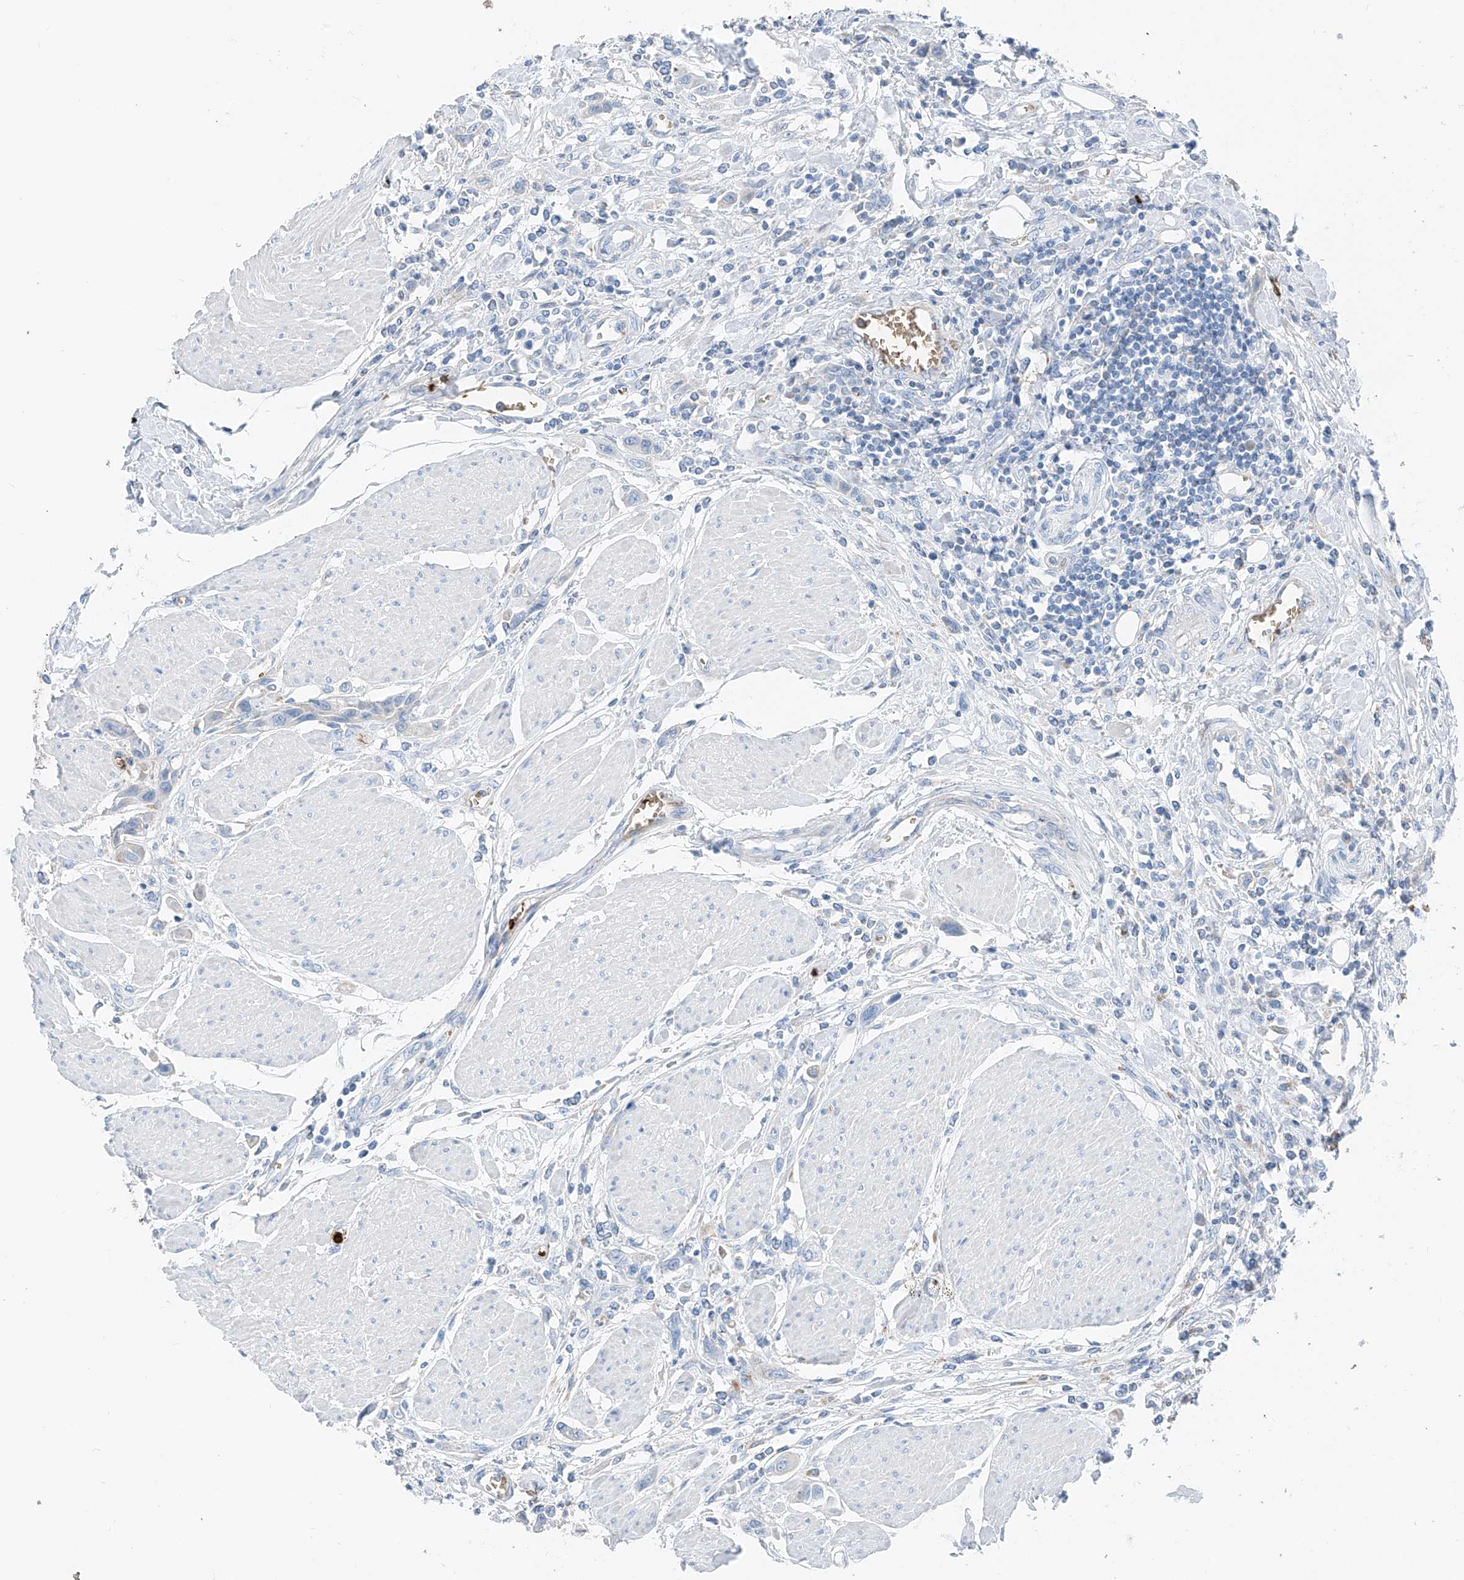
{"staining": {"intensity": "negative", "quantity": "none", "location": "none"}, "tissue": "urothelial cancer", "cell_type": "Tumor cells", "image_type": "cancer", "snomed": [{"axis": "morphology", "description": "Urothelial carcinoma, High grade"}, {"axis": "topography", "description": "Urinary bladder"}], "caption": "IHC micrograph of neoplastic tissue: human high-grade urothelial carcinoma stained with DAB (3,3'-diaminobenzidine) reveals no significant protein staining in tumor cells.", "gene": "PRSS23", "patient": {"sex": "male", "age": 50}}